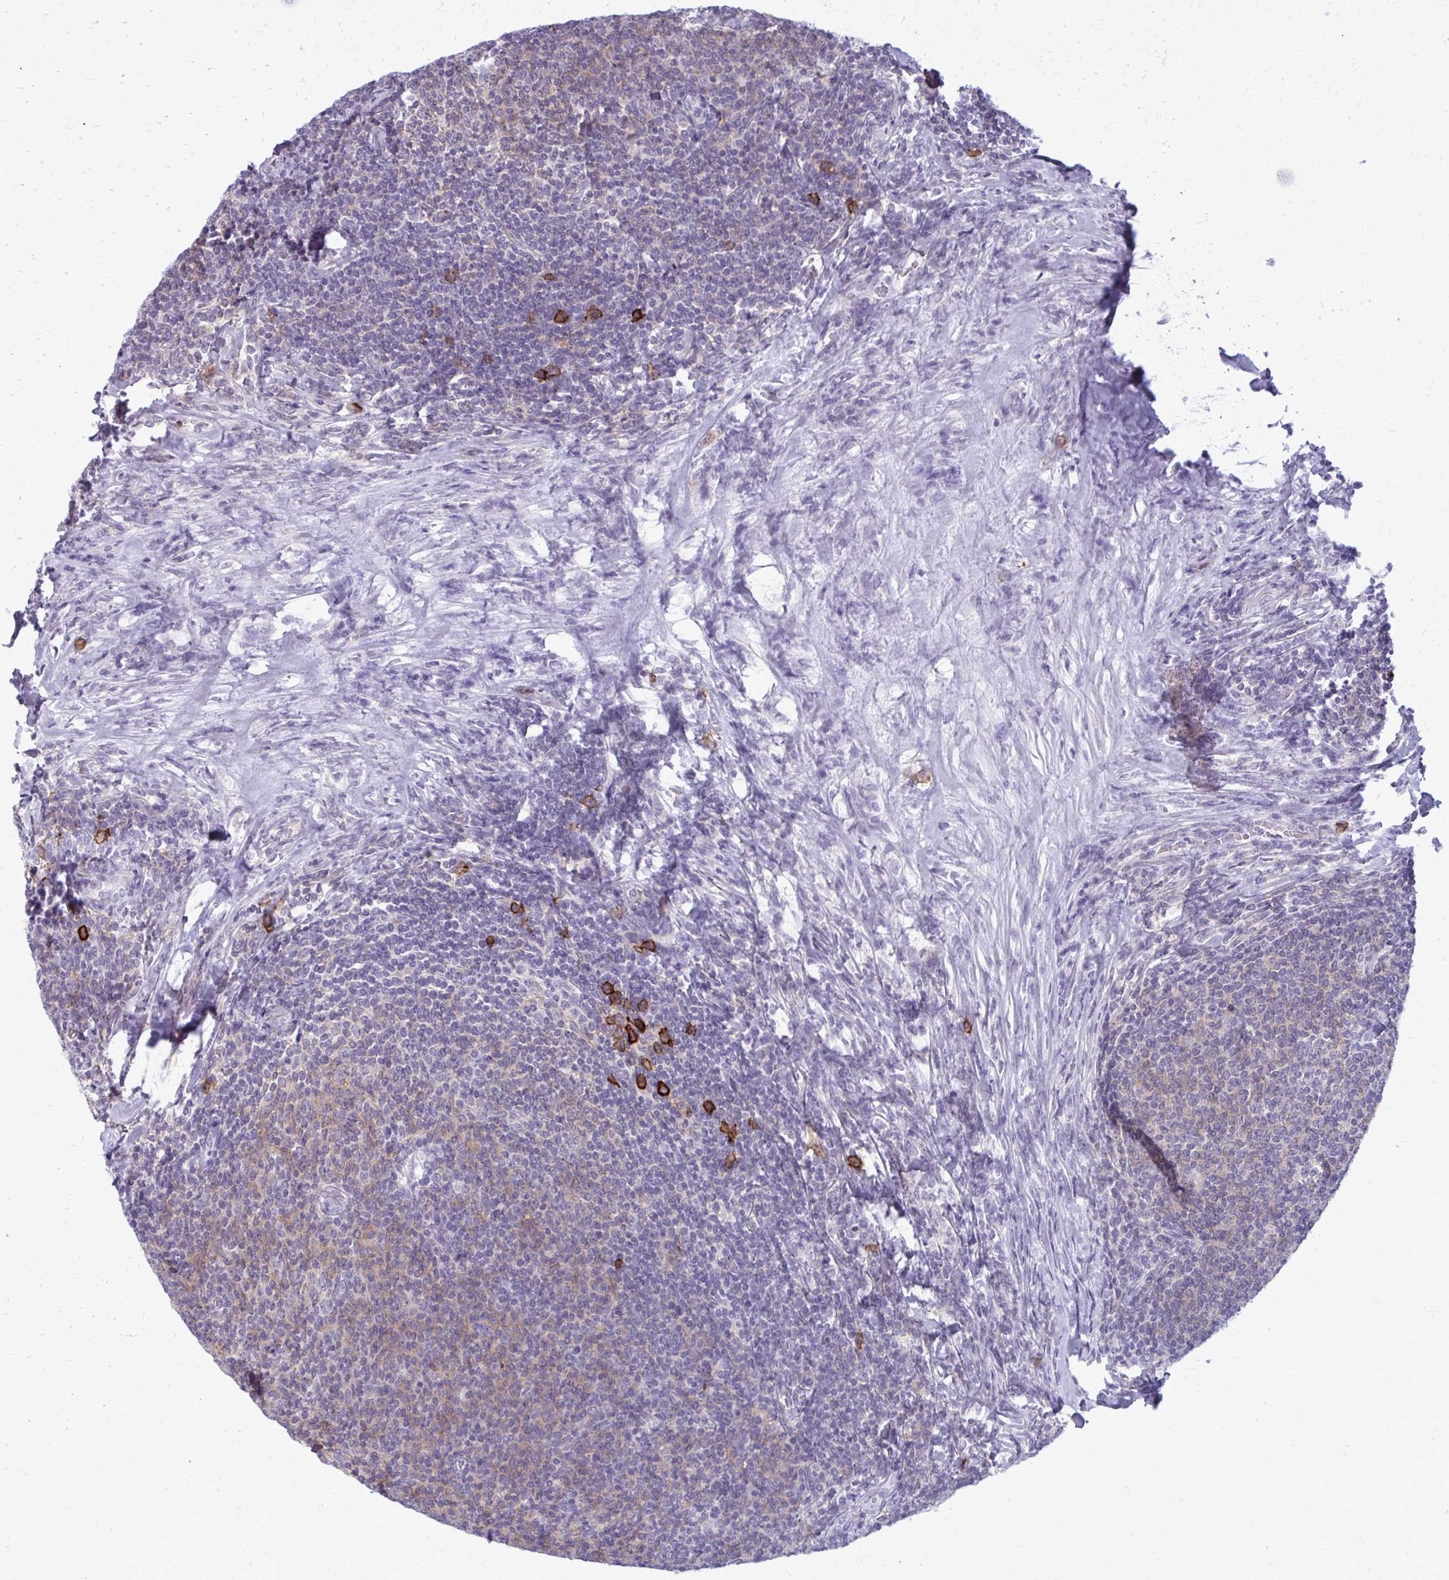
{"staining": {"intensity": "negative", "quantity": "none", "location": "none"}, "tissue": "lymphoma", "cell_type": "Tumor cells", "image_type": "cancer", "snomed": [{"axis": "morphology", "description": "Malignant lymphoma, non-Hodgkin's type, Low grade"}, {"axis": "topography", "description": "Lymph node"}], "caption": "This micrograph is of malignant lymphoma, non-Hodgkin's type (low-grade) stained with IHC to label a protein in brown with the nuclei are counter-stained blue. There is no positivity in tumor cells. The staining was performed using DAB to visualize the protein expression in brown, while the nuclei were stained in blue with hematoxylin (Magnification: 20x).", "gene": "CD38", "patient": {"sex": "male", "age": 52}}